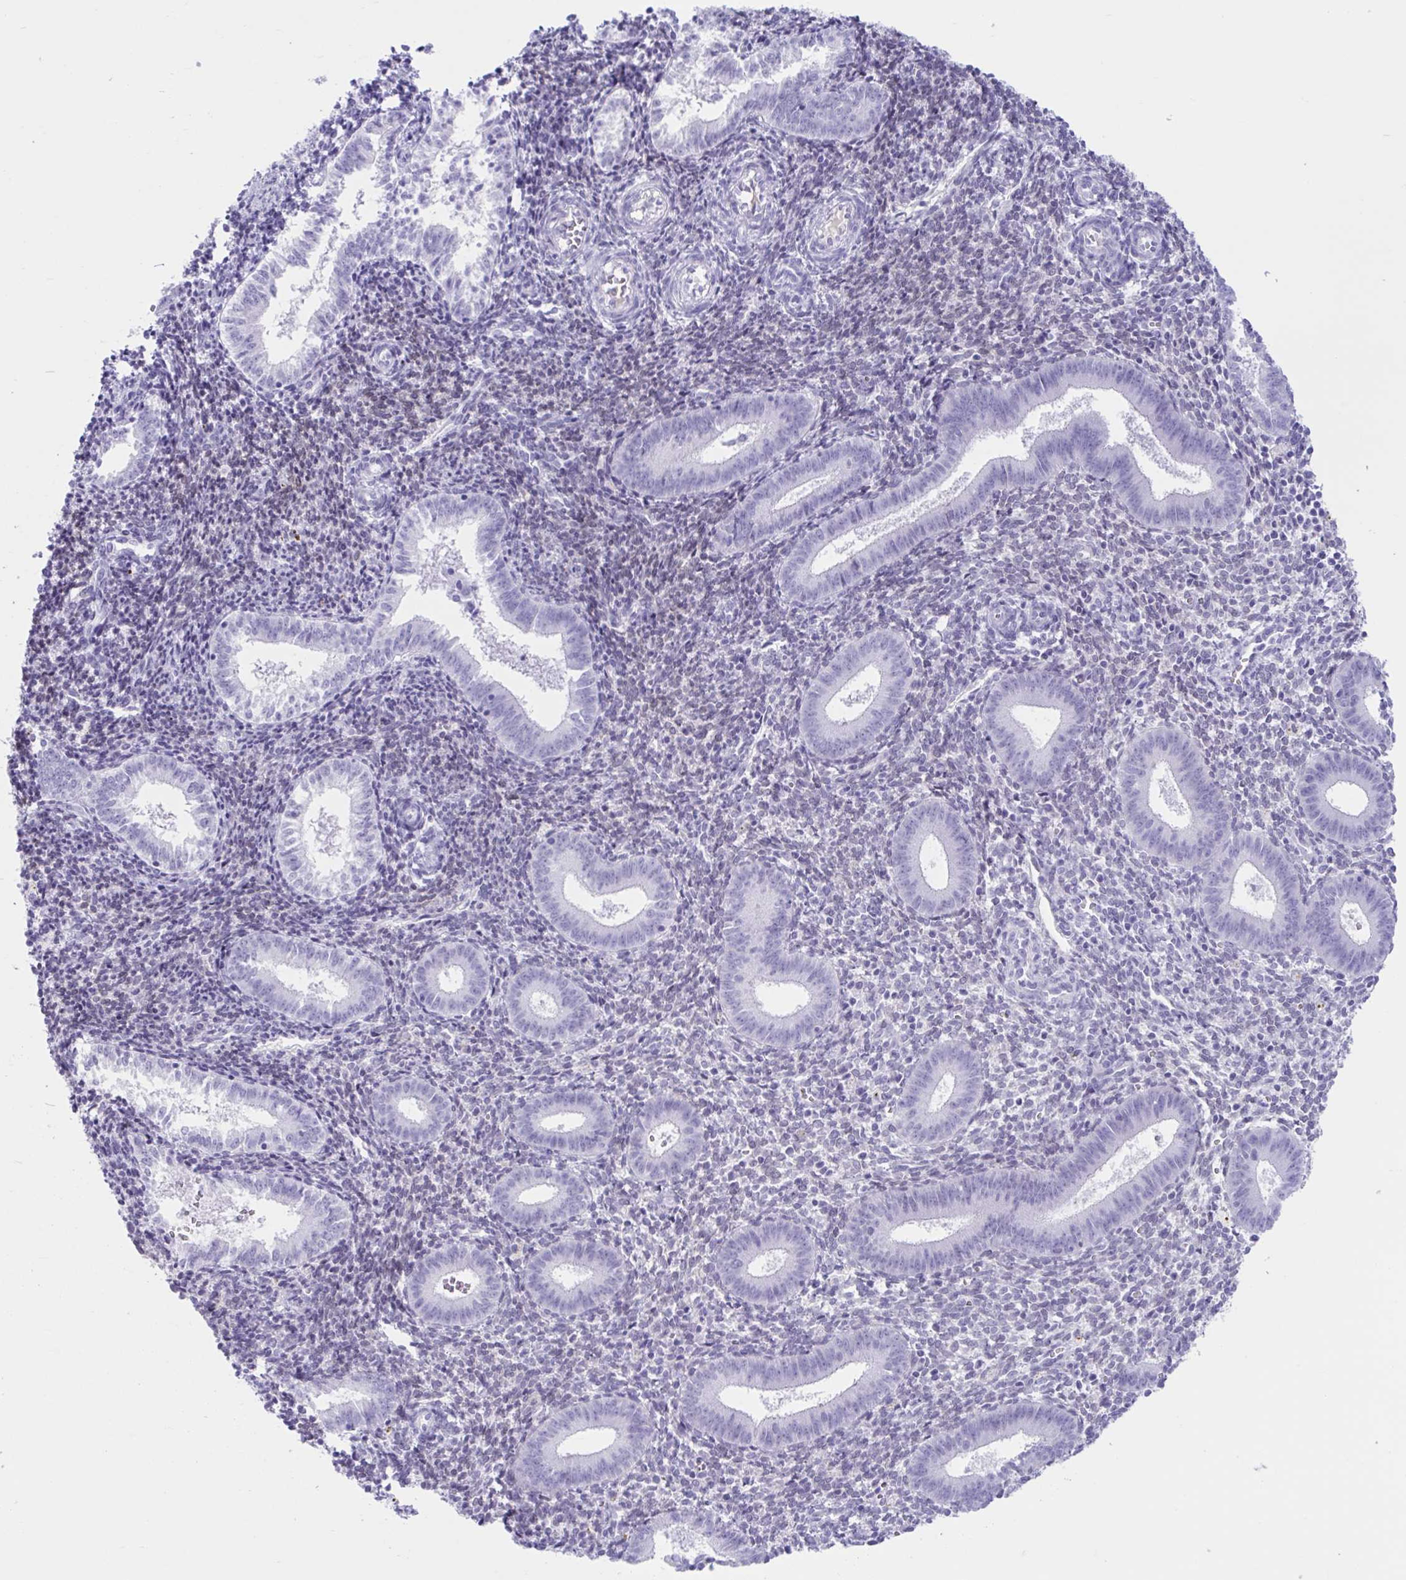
{"staining": {"intensity": "negative", "quantity": "none", "location": "none"}, "tissue": "endometrium", "cell_type": "Cells in endometrial stroma", "image_type": "normal", "snomed": [{"axis": "morphology", "description": "Normal tissue, NOS"}, {"axis": "topography", "description": "Endometrium"}], "caption": "Immunohistochemistry photomicrograph of normal endometrium: endometrium stained with DAB (3,3'-diaminobenzidine) shows no significant protein positivity in cells in endometrial stroma. (Brightfield microscopy of DAB immunohistochemistry at high magnification).", "gene": "TMEM35A", "patient": {"sex": "female", "age": 25}}